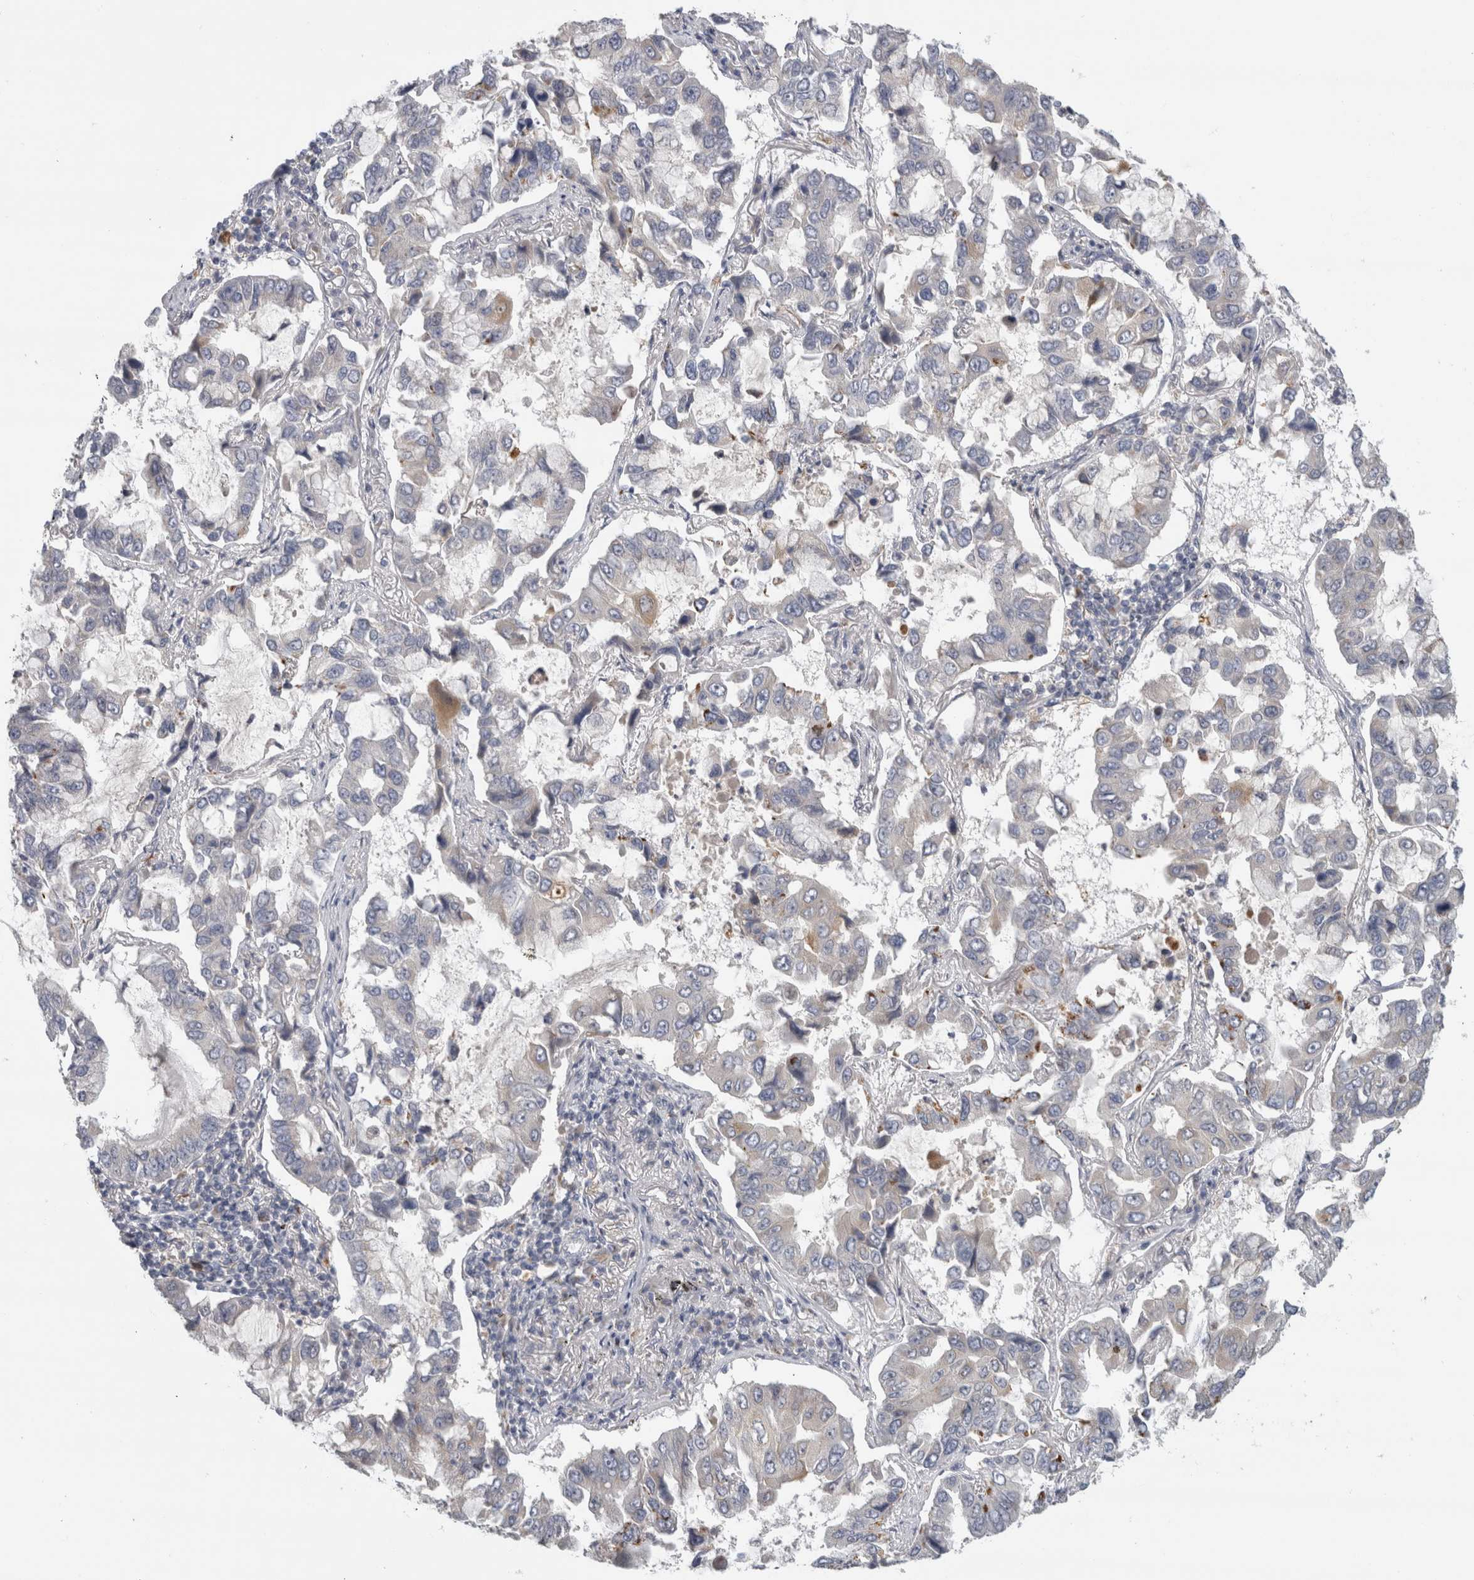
{"staining": {"intensity": "strong", "quantity": "<25%", "location": "cytoplasmic/membranous"}, "tissue": "lung cancer", "cell_type": "Tumor cells", "image_type": "cancer", "snomed": [{"axis": "morphology", "description": "Adenocarcinoma, NOS"}, {"axis": "topography", "description": "Lung"}], "caption": "Protein staining shows strong cytoplasmic/membranous staining in about <25% of tumor cells in lung cancer (adenocarcinoma).", "gene": "MGAT1", "patient": {"sex": "male", "age": 64}}